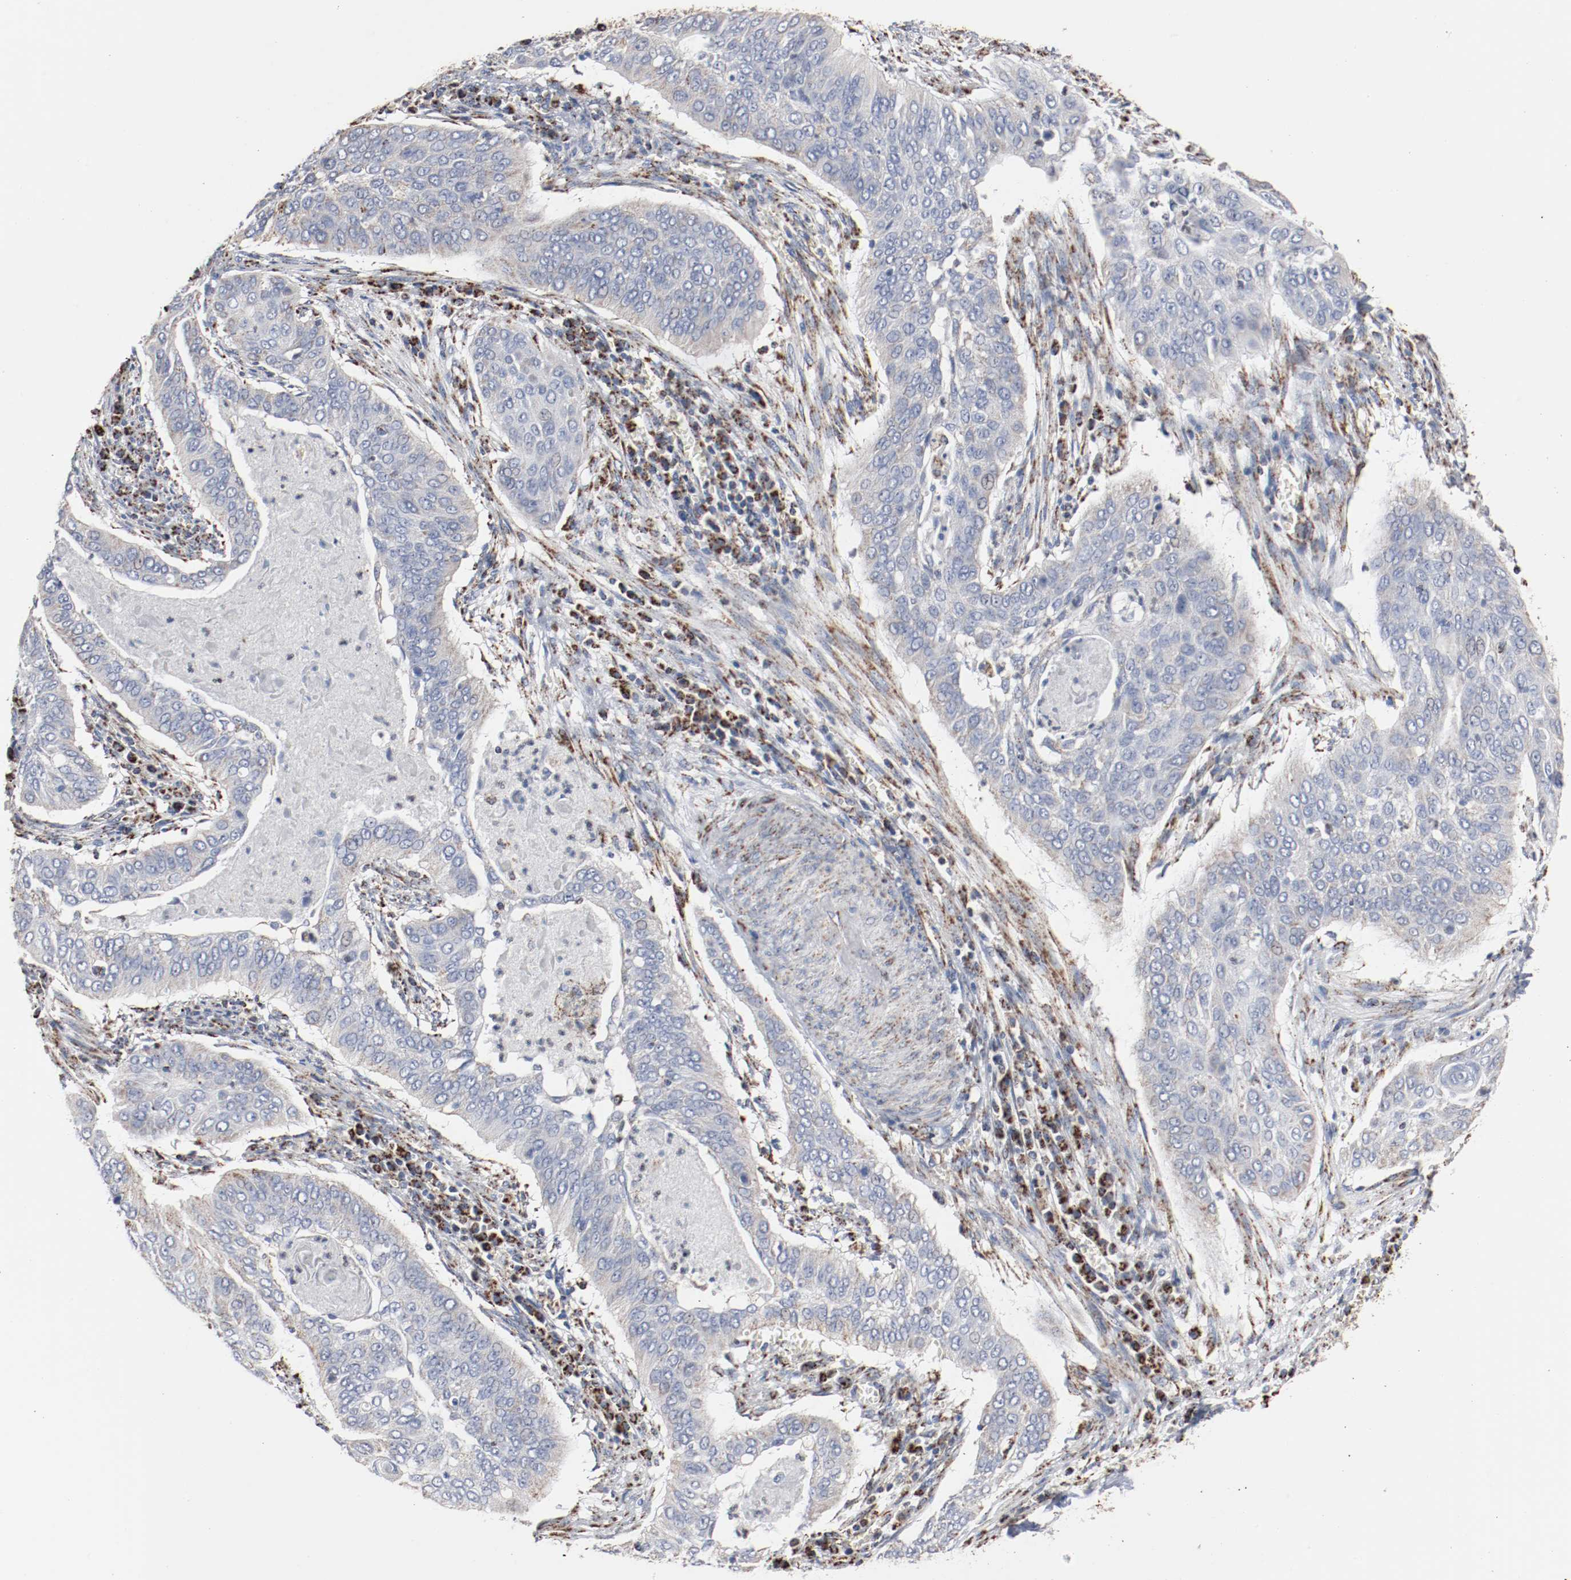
{"staining": {"intensity": "weak", "quantity": "25%-75%", "location": "cytoplasmic/membranous"}, "tissue": "cervical cancer", "cell_type": "Tumor cells", "image_type": "cancer", "snomed": [{"axis": "morphology", "description": "Squamous cell carcinoma, NOS"}, {"axis": "topography", "description": "Cervix"}], "caption": "A photomicrograph of human squamous cell carcinoma (cervical) stained for a protein shows weak cytoplasmic/membranous brown staining in tumor cells. (IHC, brightfield microscopy, high magnification).", "gene": "NDUFS4", "patient": {"sex": "female", "age": 39}}